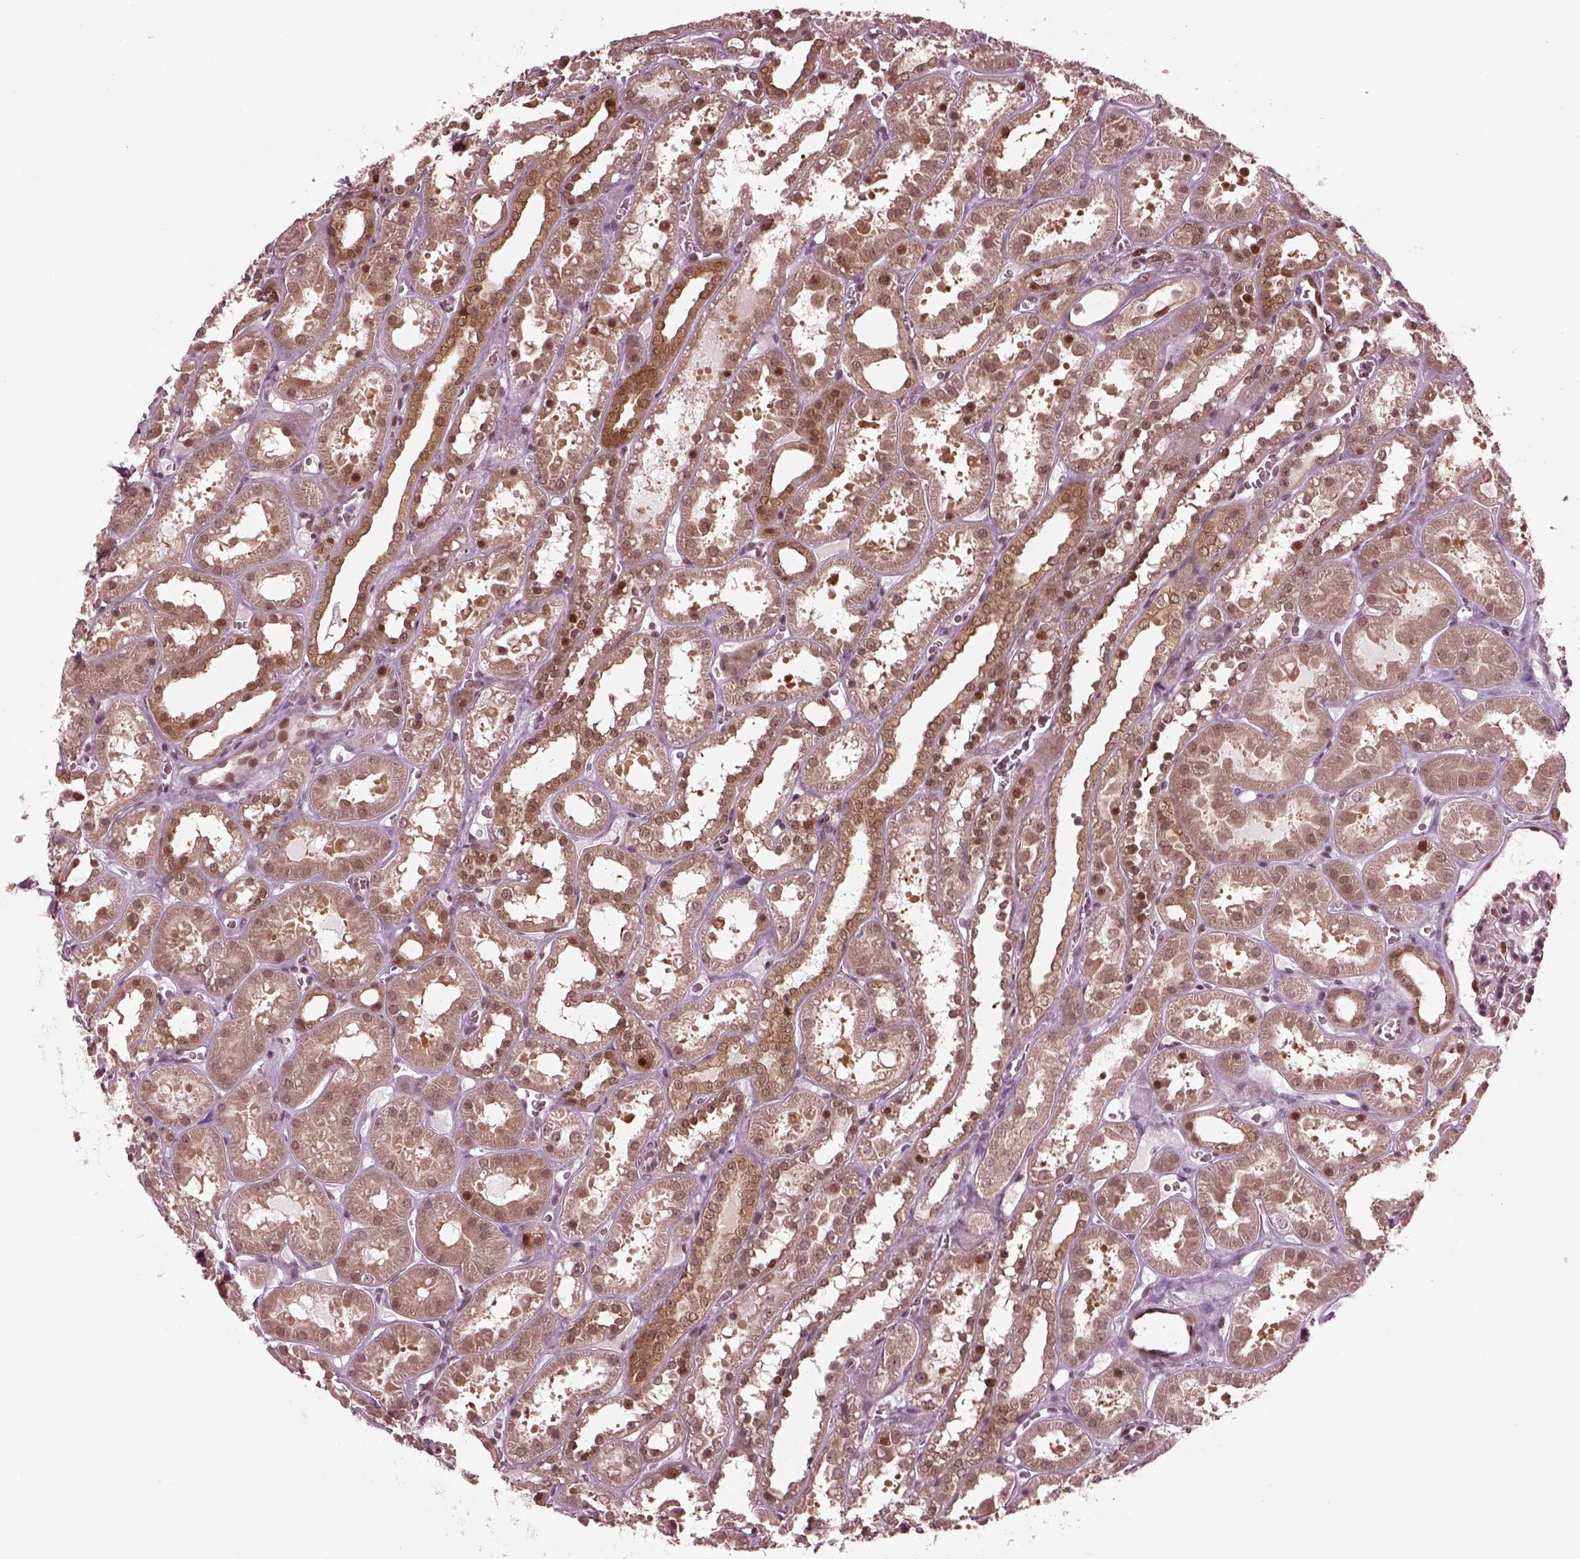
{"staining": {"intensity": "moderate", "quantity": "<25%", "location": "nuclear"}, "tissue": "kidney", "cell_type": "Cells in glomeruli", "image_type": "normal", "snomed": [{"axis": "morphology", "description": "Normal tissue, NOS"}, {"axis": "topography", "description": "Kidney"}], "caption": "Kidney stained with a brown dye exhibits moderate nuclear positive staining in approximately <25% of cells in glomeruli.", "gene": "TRIB3", "patient": {"sex": "female", "age": 41}}